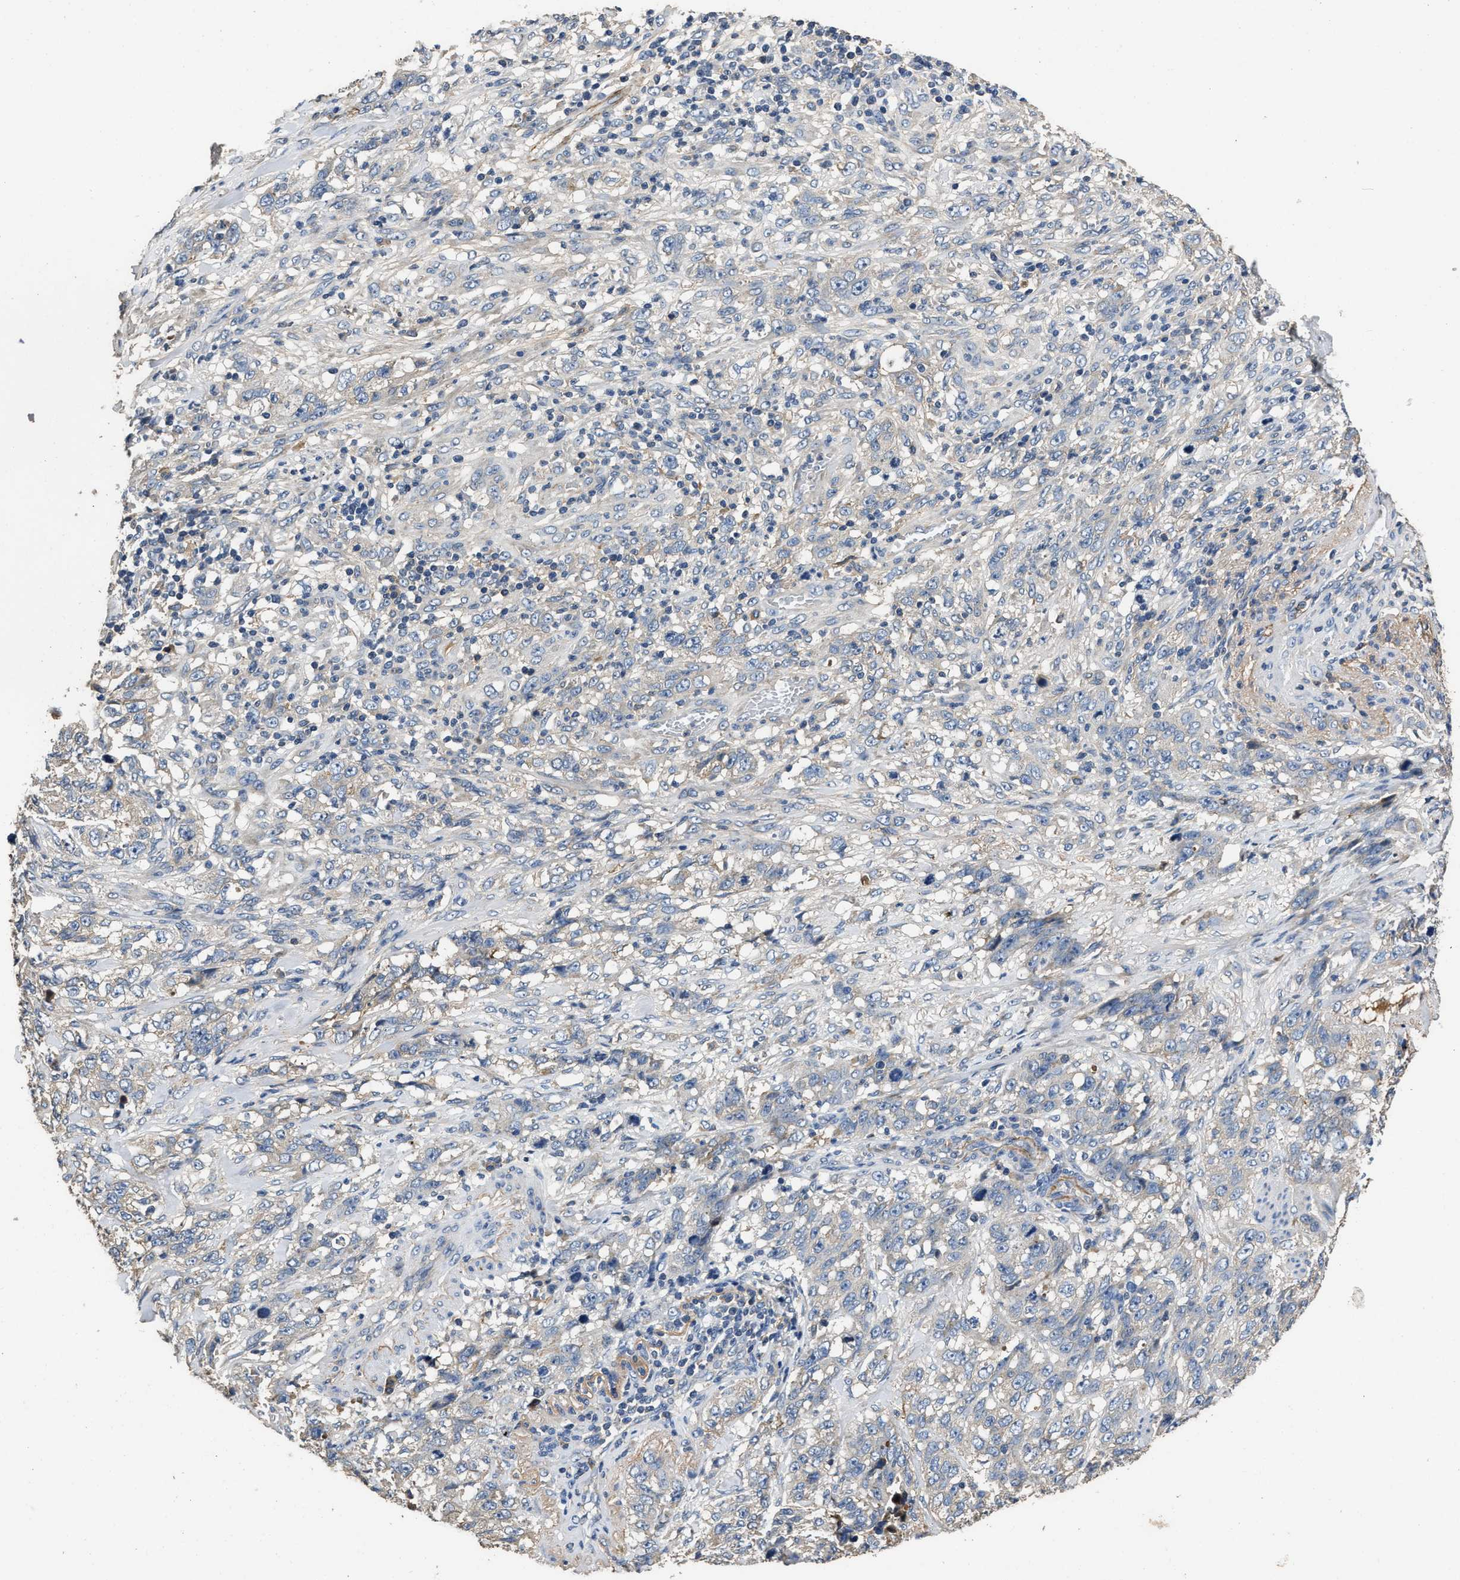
{"staining": {"intensity": "negative", "quantity": "none", "location": "none"}, "tissue": "stomach cancer", "cell_type": "Tumor cells", "image_type": "cancer", "snomed": [{"axis": "morphology", "description": "Adenocarcinoma, NOS"}, {"axis": "topography", "description": "Stomach"}], "caption": "IHC of stomach cancer (adenocarcinoma) exhibits no expression in tumor cells.", "gene": "C3", "patient": {"sex": "male", "age": 48}}